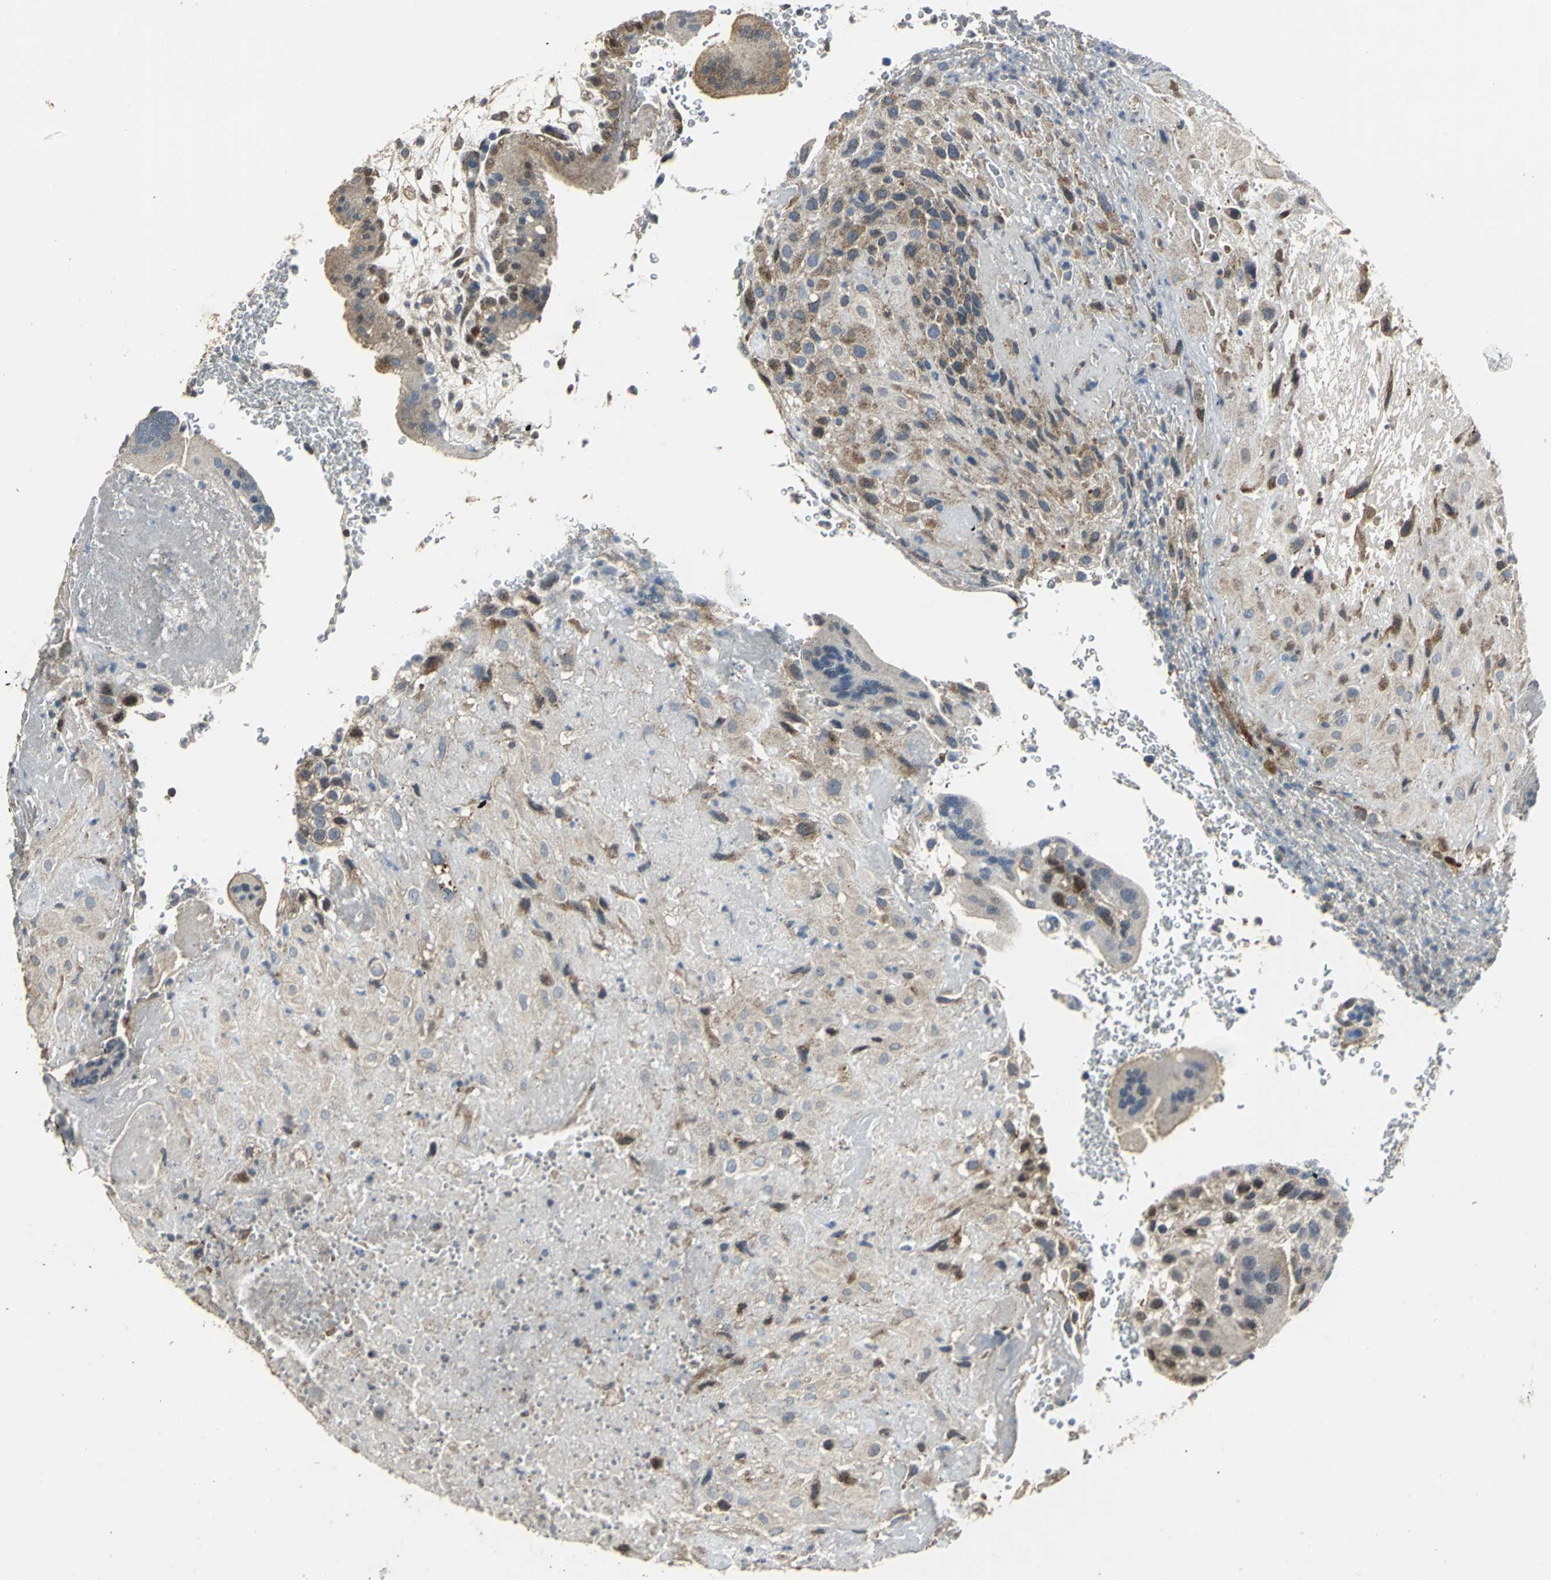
{"staining": {"intensity": "weak", "quantity": "25%-75%", "location": "cytoplasmic/membranous"}, "tissue": "placenta", "cell_type": "Decidual cells", "image_type": "normal", "snomed": [{"axis": "morphology", "description": "Normal tissue, NOS"}, {"axis": "topography", "description": "Placenta"}], "caption": "Immunohistochemical staining of benign placenta displays weak cytoplasmic/membranous protein expression in approximately 25%-75% of decidual cells. The protein is stained brown, and the nuclei are stained in blue (DAB (3,3'-diaminobenzidine) IHC with brightfield microscopy, high magnification).", "gene": "DNAJB4", "patient": {"sex": "female", "age": 19}}